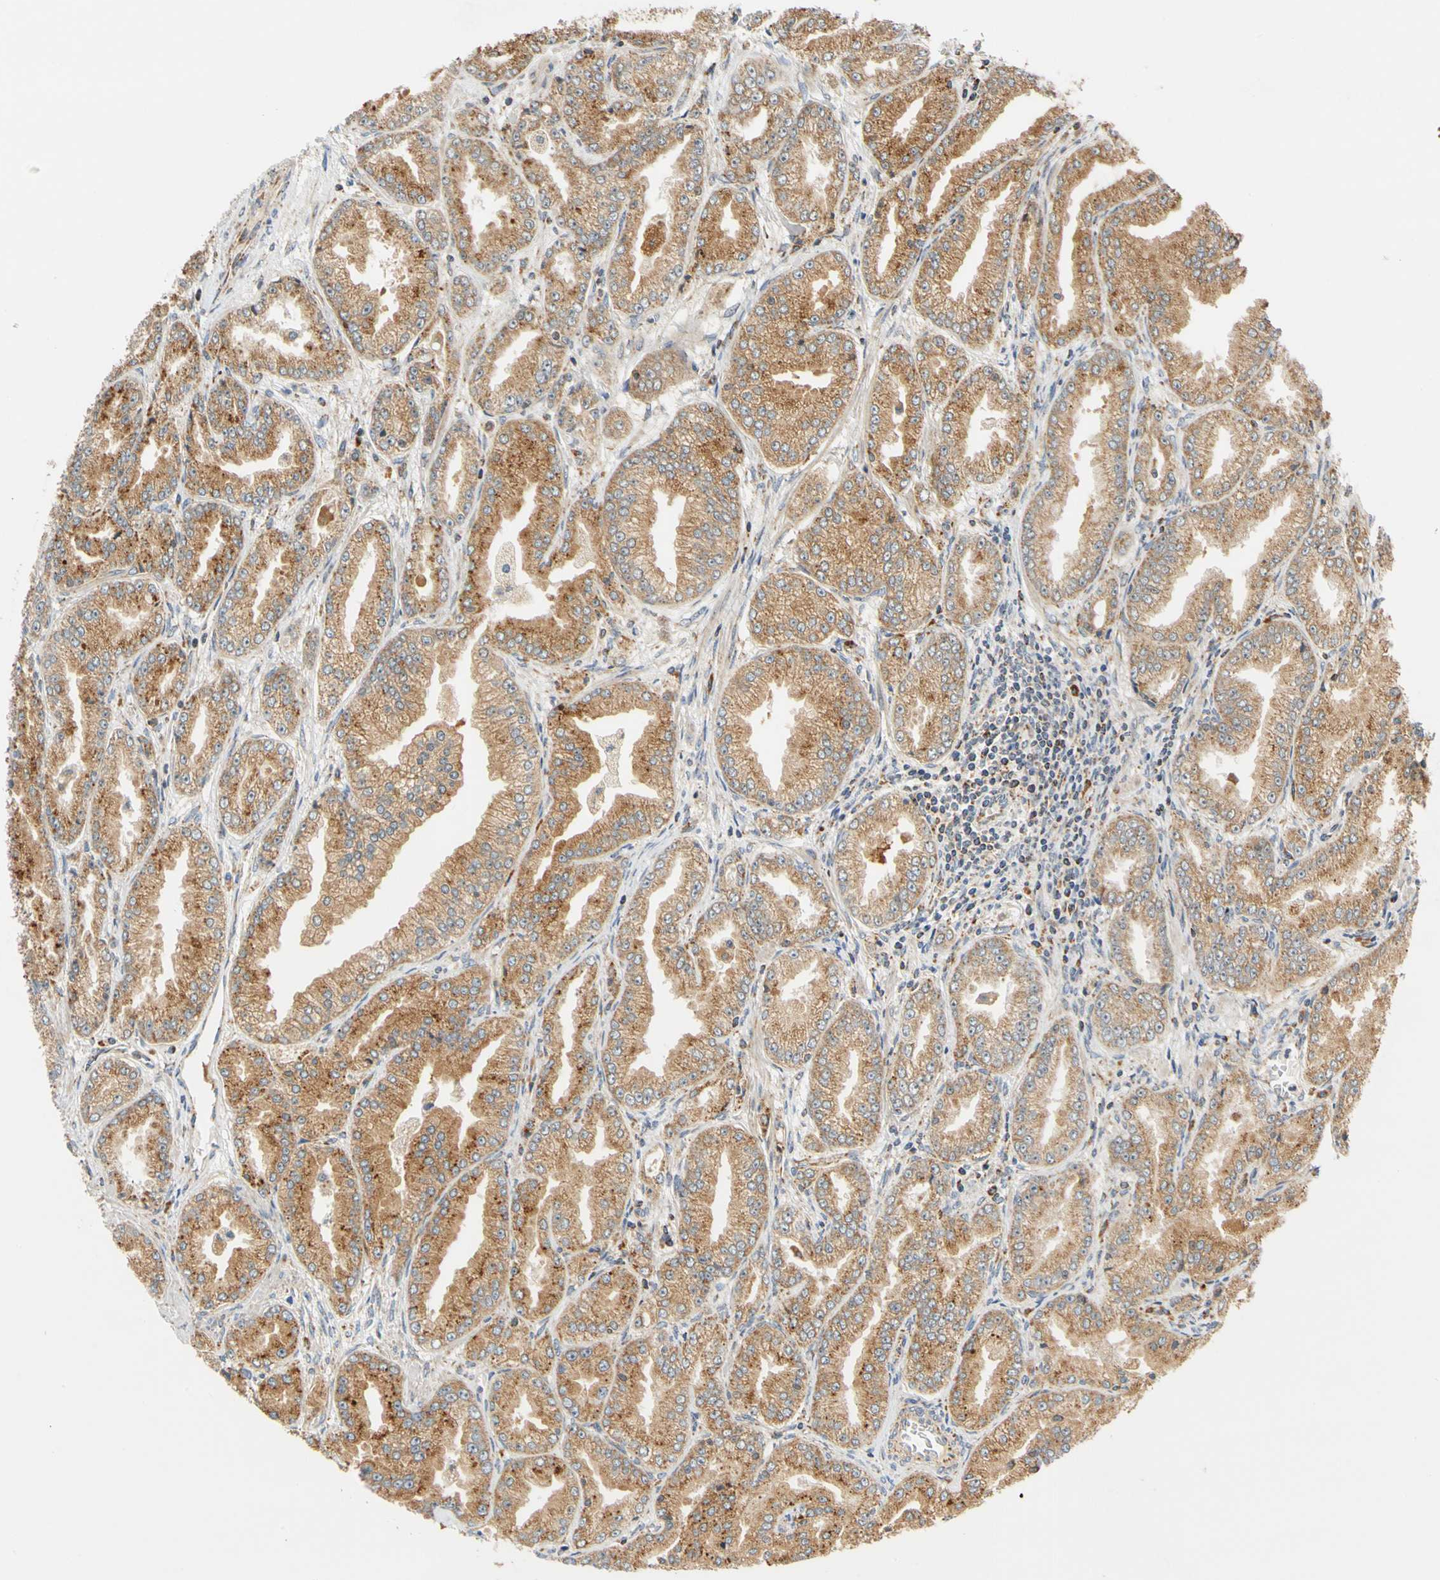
{"staining": {"intensity": "moderate", "quantity": ">75%", "location": "cytoplasmic/membranous"}, "tissue": "prostate cancer", "cell_type": "Tumor cells", "image_type": "cancer", "snomed": [{"axis": "morphology", "description": "Adenocarcinoma, High grade"}, {"axis": "topography", "description": "Prostate"}], "caption": "Immunohistochemical staining of high-grade adenocarcinoma (prostate) shows medium levels of moderate cytoplasmic/membranous staining in approximately >75% of tumor cells.", "gene": "SFXN3", "patient": {"sex": "male", "age": 61}}